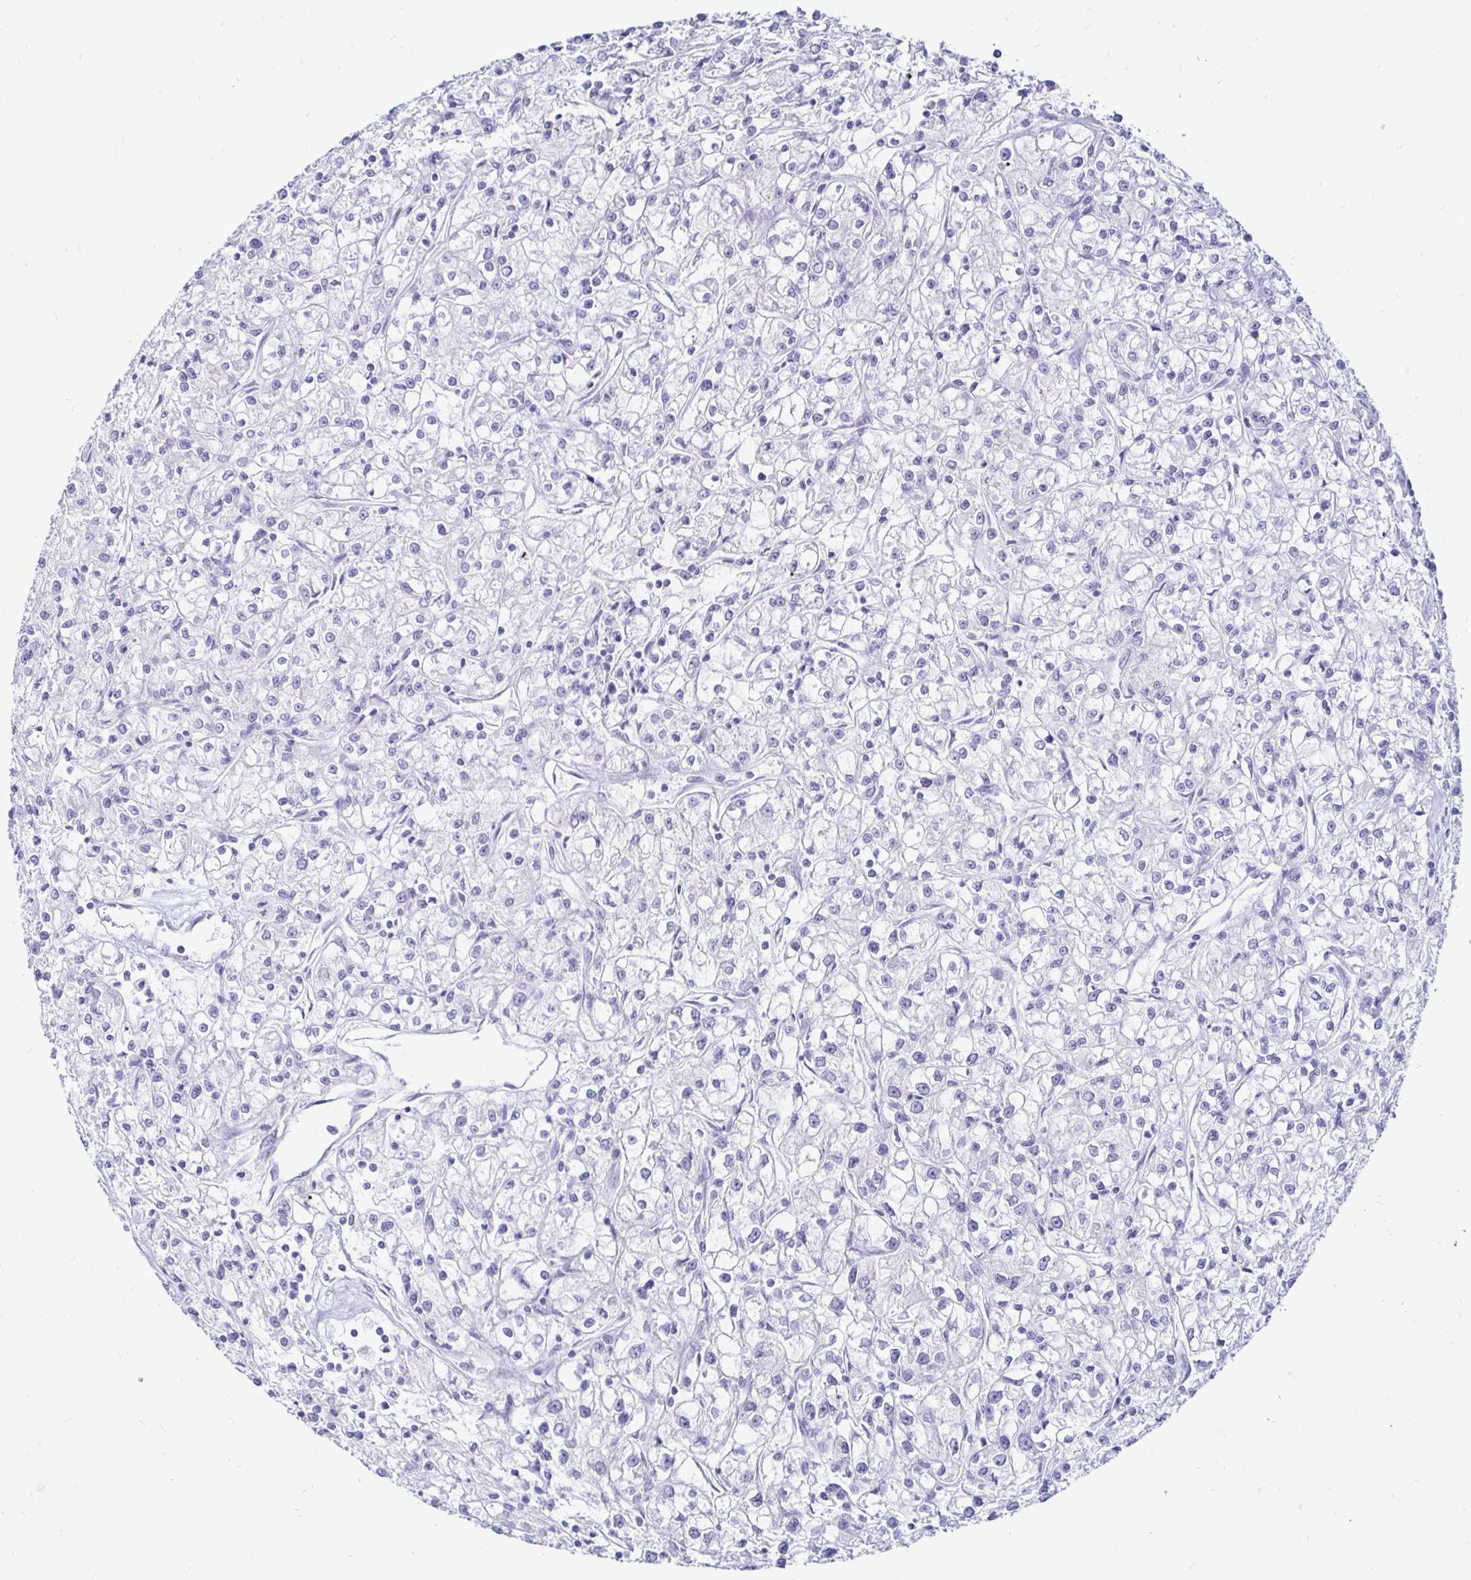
{"staining": {"intensity": "negative", "quantity": "none", "location": "none"}, "tissue": "renal cancer", "cell_type": "Tumor cells", "image_type": "cancer", "snomed": [{"axis": "morphology", "description": "Adenocarcinoma, NOS"}, {"axis": "topography", "description": "Kidney"}], "caption": "Tumor cells are negative for protein expression in human renal cancer (adenocarcinoma).", "gene": "TIMP1", "patient": {"sex": "female", "age": 59}}